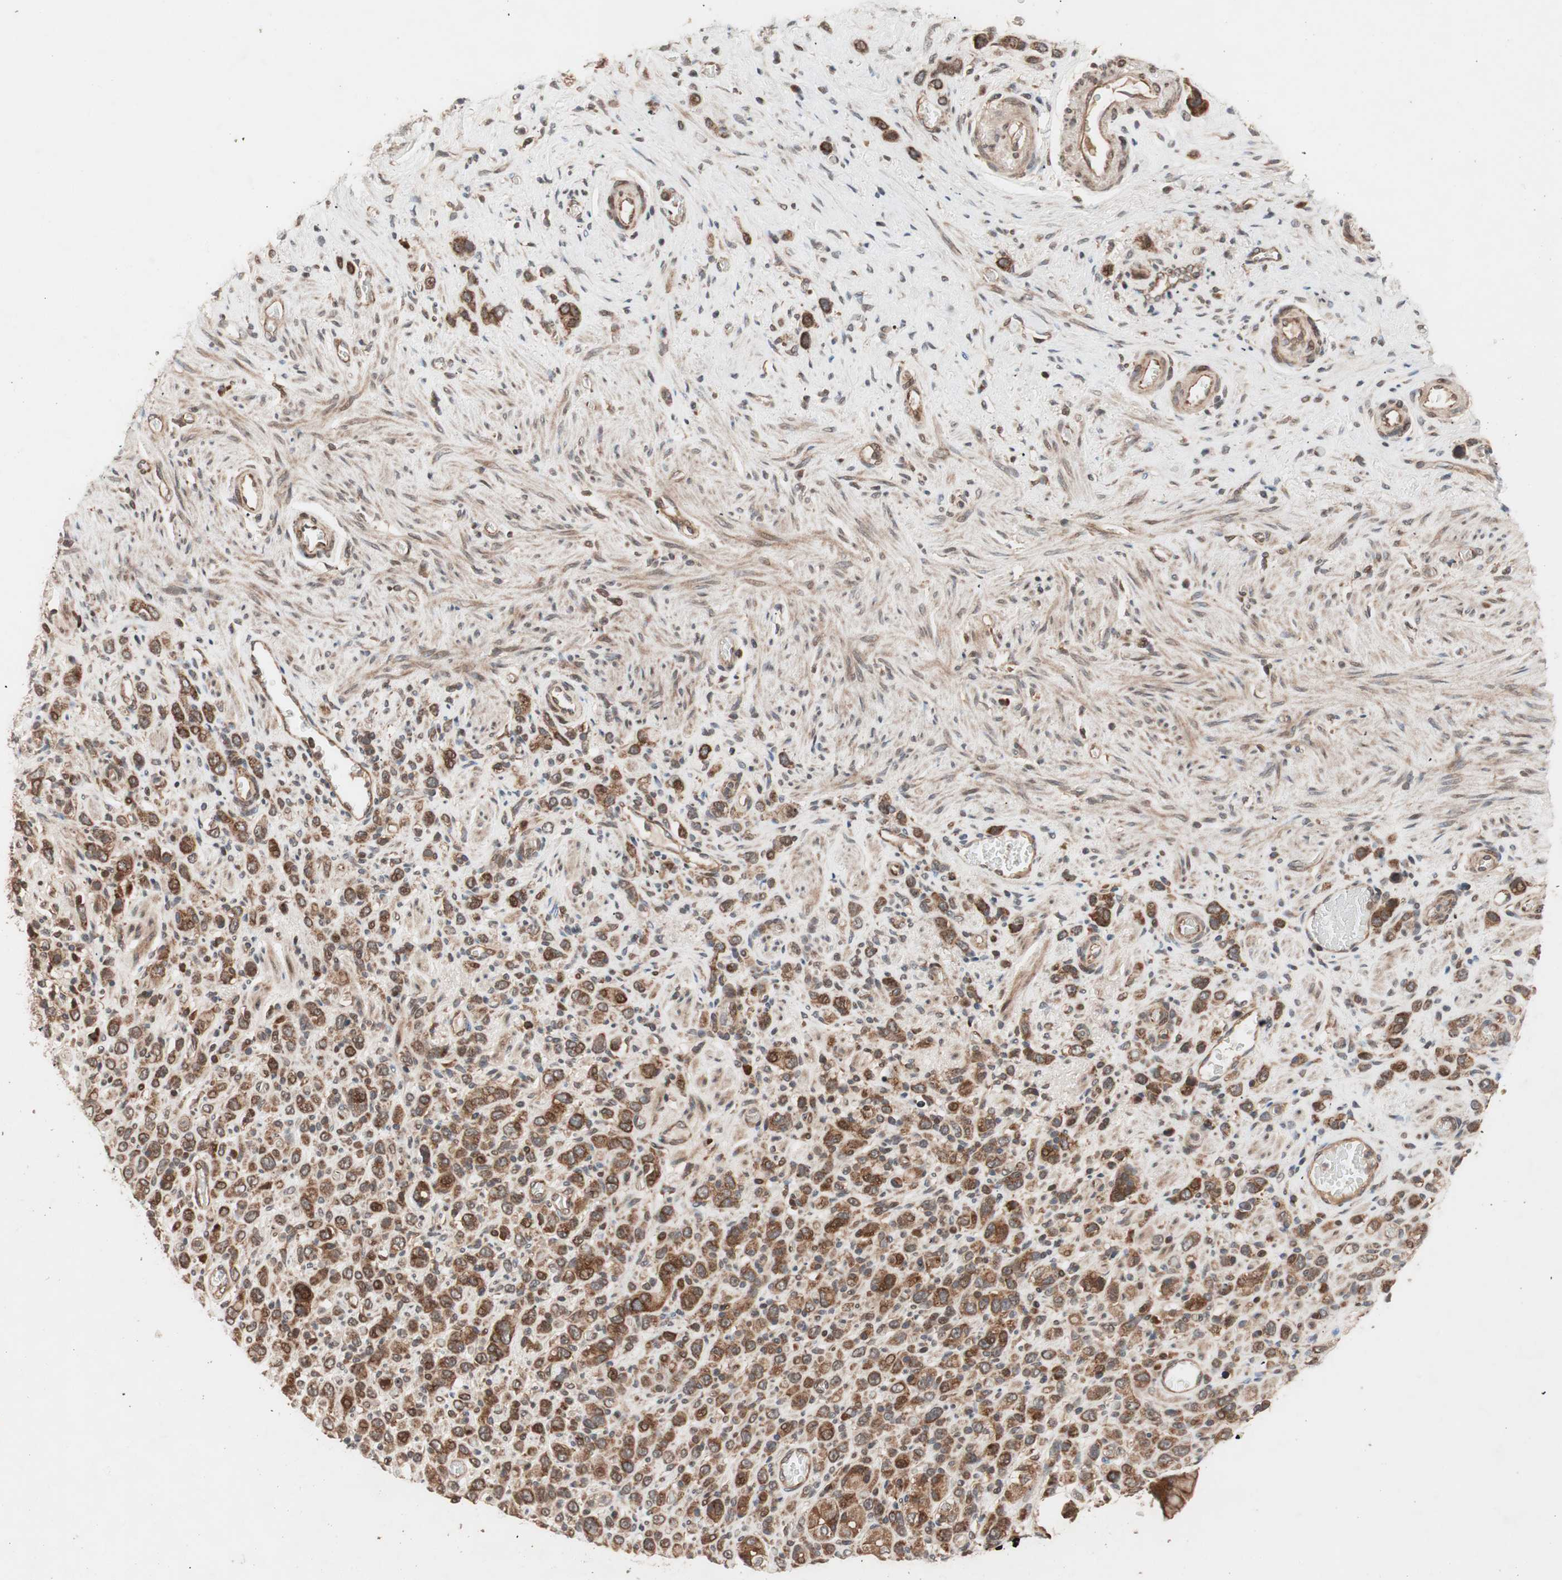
{"staining": {"intensity": "strong", "quantity": ">75%", "location": "cytoplasmic/membranous"}, "tissue": "stomach cancer", "cell_type": "Tumor cells", "image_type": "cancer", "snomed": [{"axis": "morphology", "description": "Normal tissue, NOS"}, {"axis": "morphology", "description": "Adenocarcinoma, NOS"}, {"axis": "morphology", "description": "Adenocarcinoma, High grade"}, {"axis": "topography", "description": "Stomach, upper"}, {"axis": "topography", "description": "Stomach"}], "caption": "This histopathology image shows IHC staining of stomach adenocarcinoma, with high strong cytoplasmic/membranous expression in approximately >75% of tumor cells.", "gene": "NF2", "patient": {"sex": "female", "age": 65}}